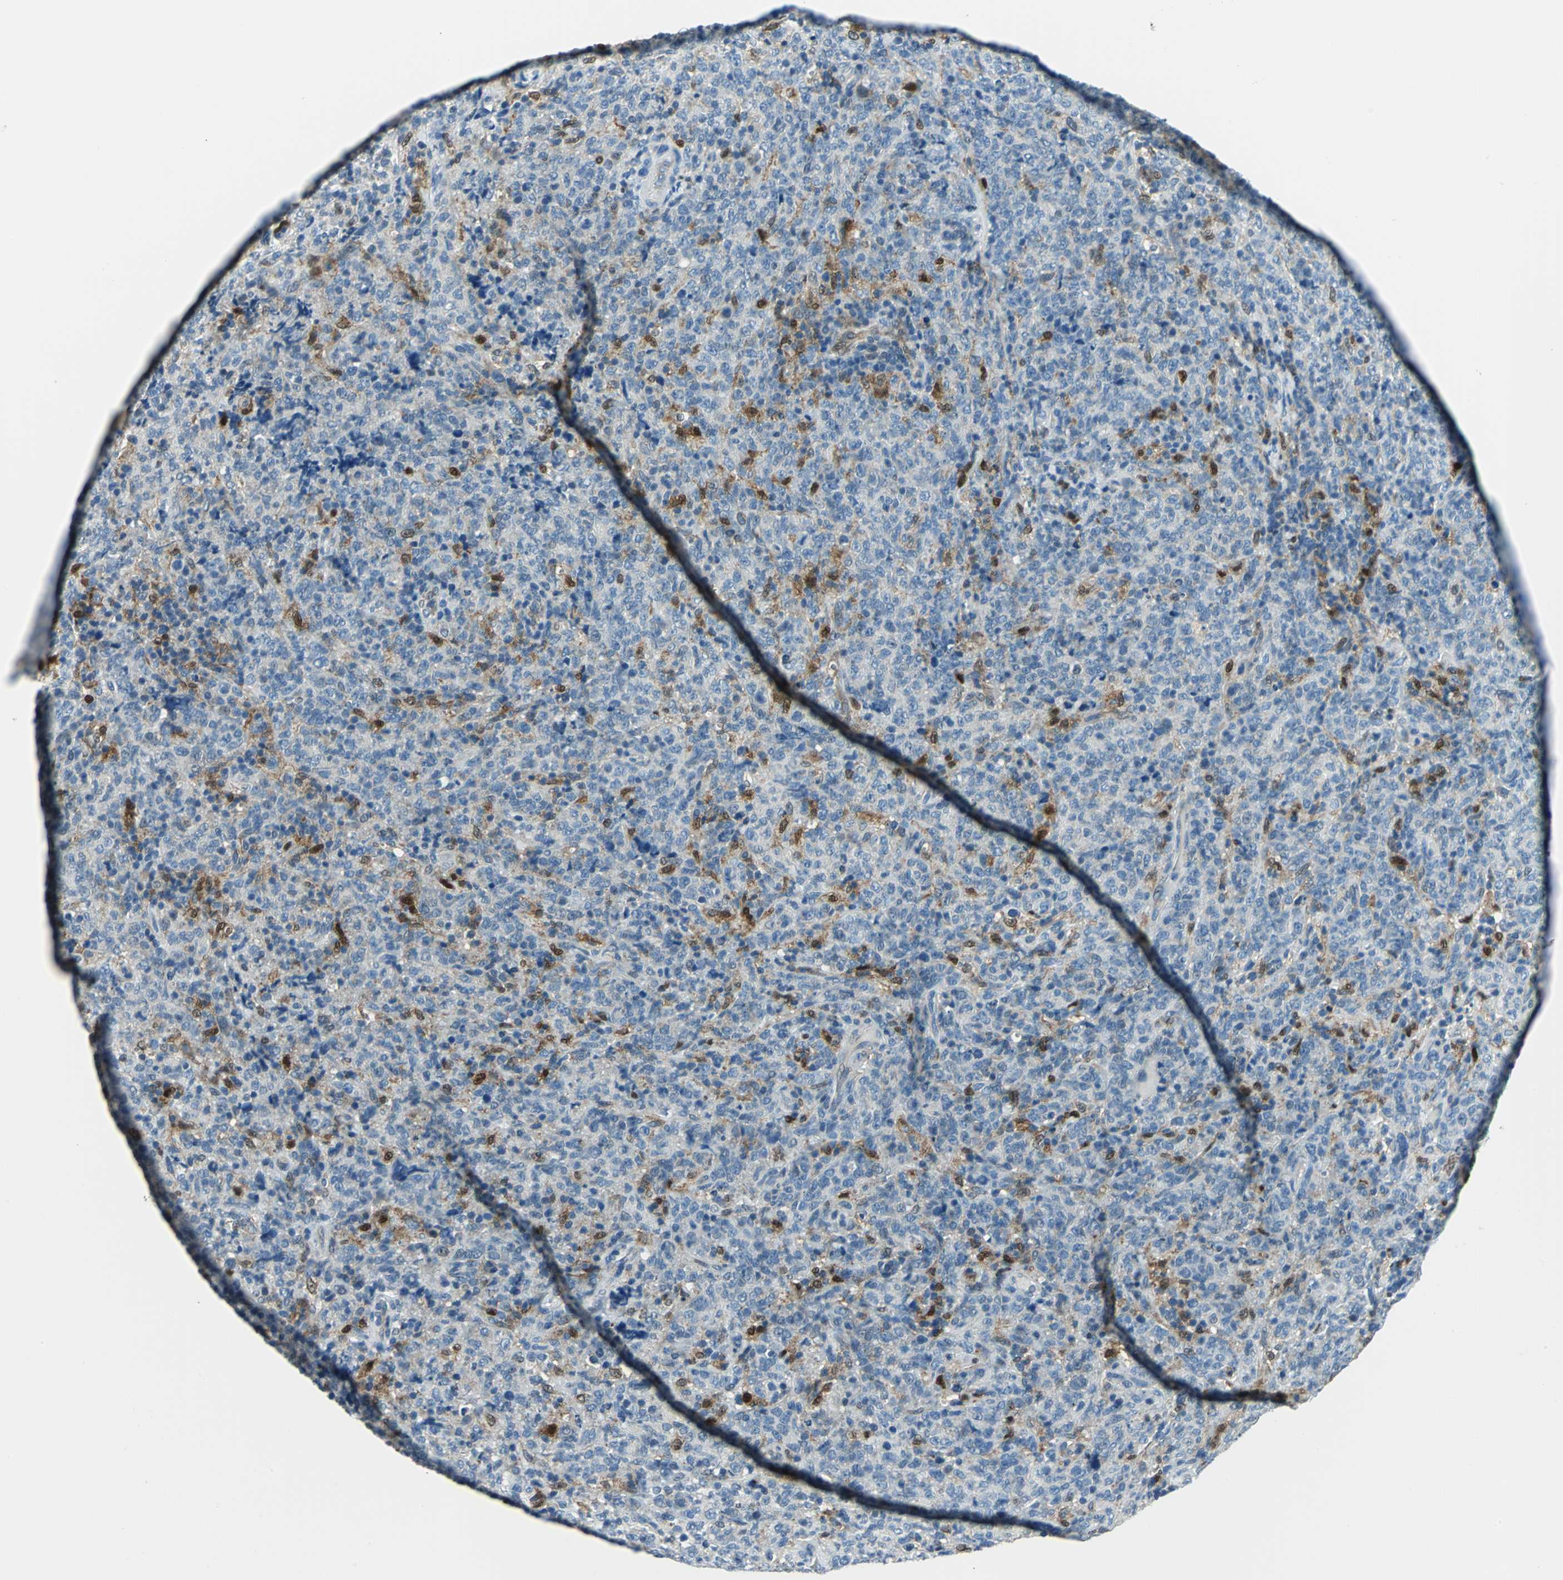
{"staining": {"intensity": "negative", "quantity": "none", "location": "none"}, "tissue": "lymphoma", "cell_type": "Tumor cells", "image_type": "cancer", "snomed": [{"axis": "morphology", "description": "Malignant lymphoma, non-Hodgkin's type, High grade"}, {"axis": "topography", "description": "Tonsil"}], "caption": "This is an IHC photomicrograph of malignant lymphoma, non-Hodgkin's type (high-grade). There is no expression in tumor cells.", "gene": "AKR1A1", "patient": {"sex": "female", "age": 36}}